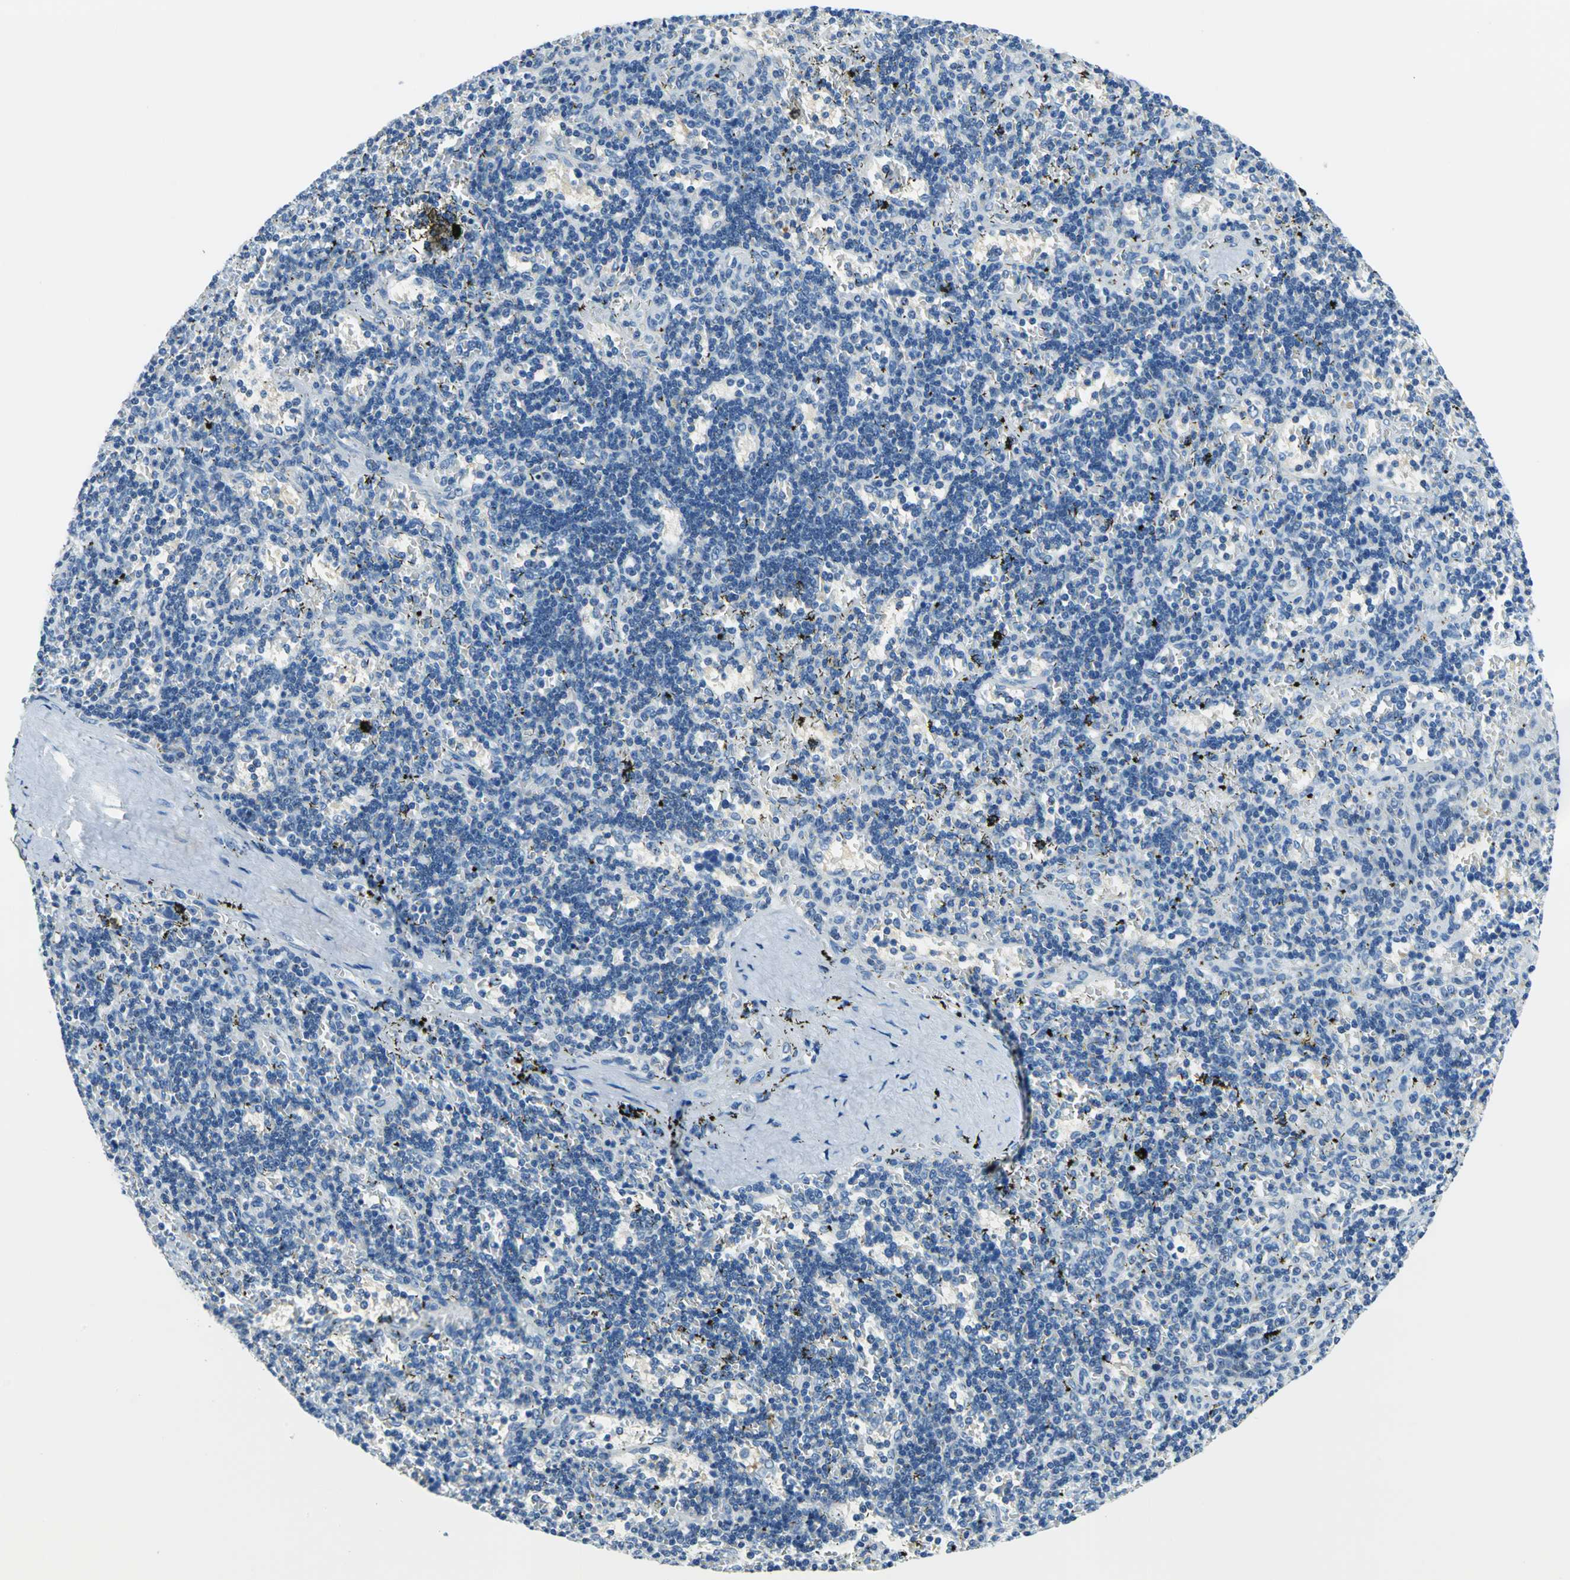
{"staining": {"intensity": "negative", "quantity": "none", "location": "none"}, "tissue": "lymphoma", "cell_type": "Tumor cells", "image_type": "cancer", "snomed": [{"axis": "morphology", "description": "Malignant lymphoma, non-Hodgkin's type, Low grade"}, {"axis": "topography", "description": "Spleen"}], "caption": "The immunohistochemistry micrograph has no significant expression in tumor cells of lymphoma tissue. (Stains: DAB (3,3'-diaminobenzidine) immunohistochemistry (IHC) with hematoxylin counter stain, Microscopy: brightfield microscopy at high magnification).", "gene": "MUC4", "patient": {"sex": "male", "age": 60}}